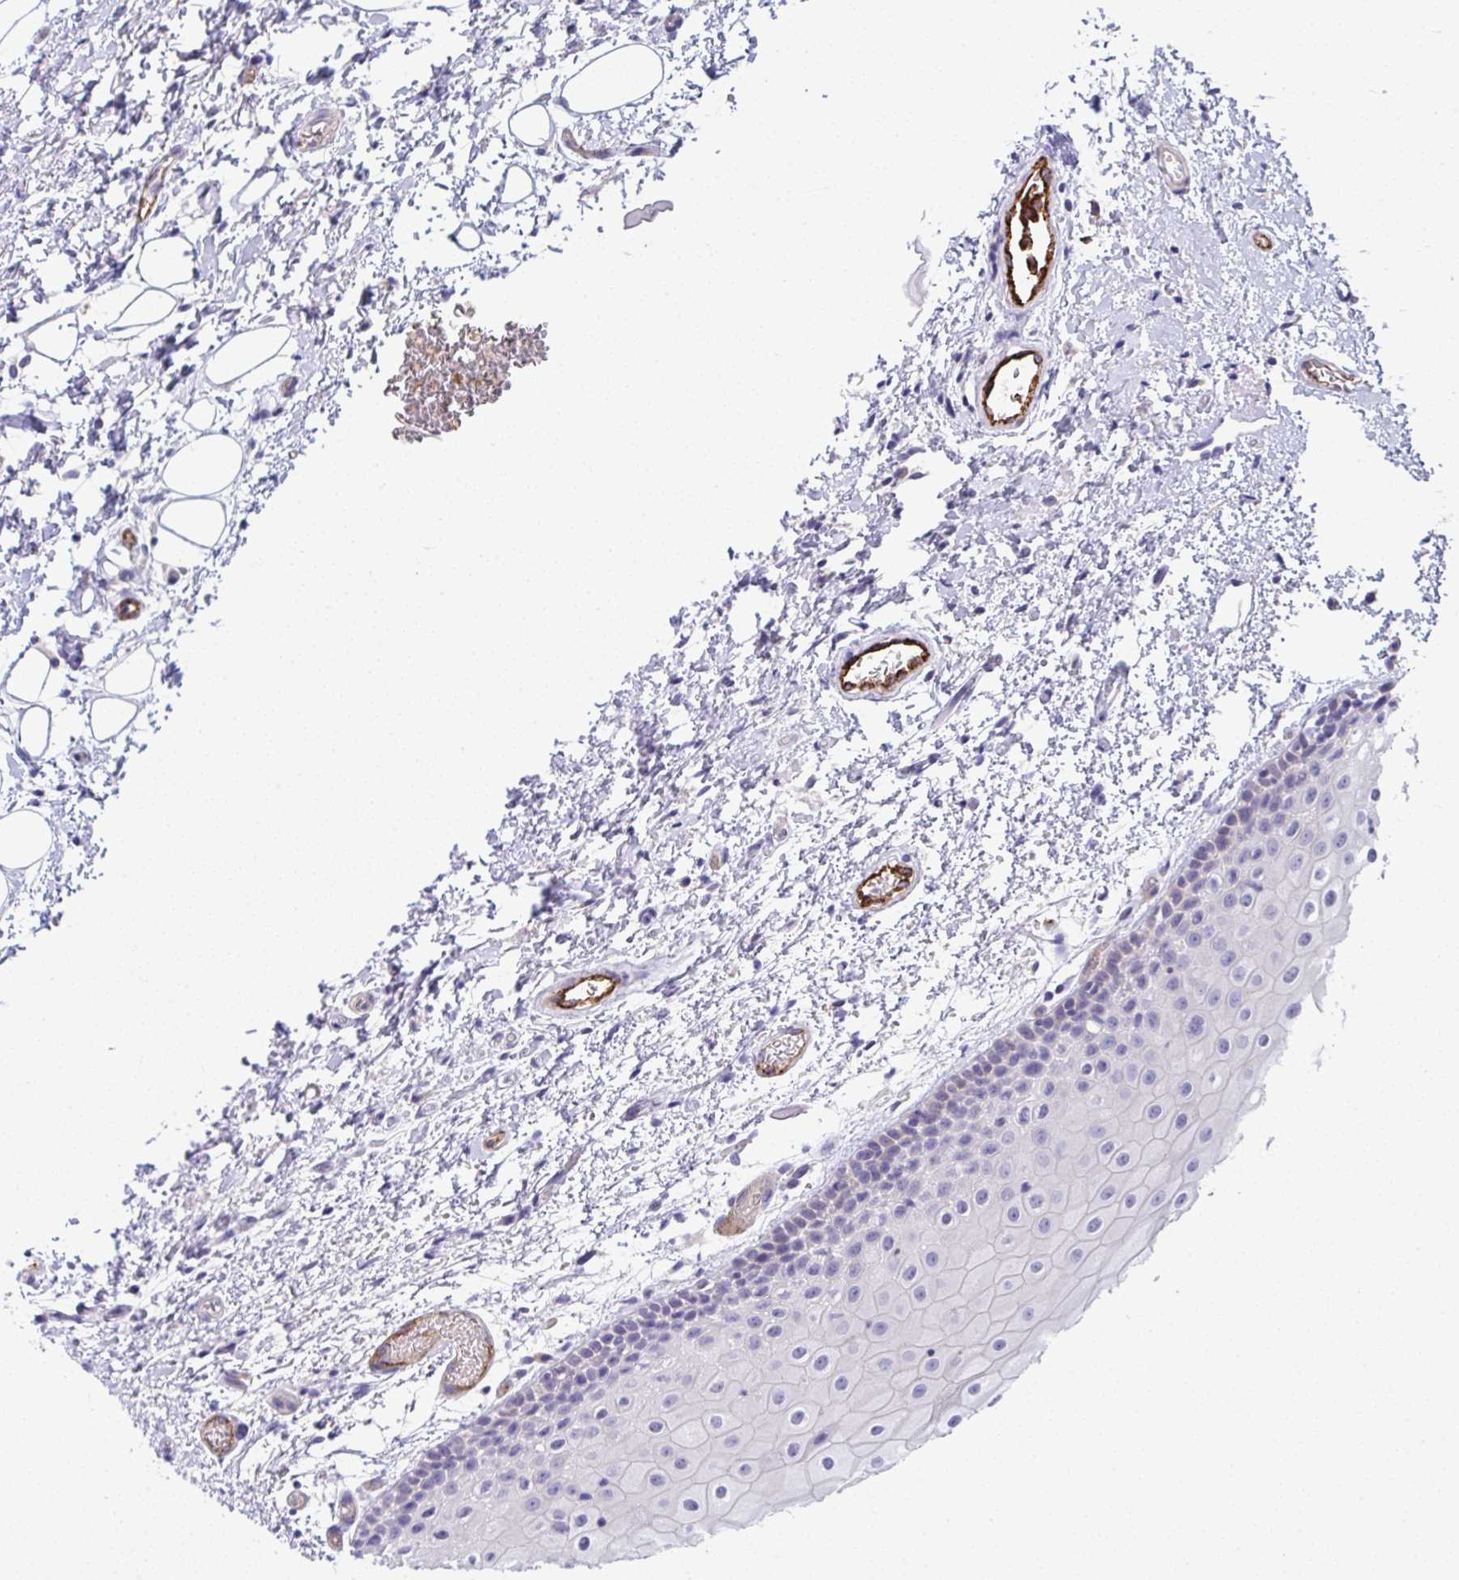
{"staining": {"intensity": "negative", "quantity": "none", "location": "none"}, "tissue": "oral mucosa", "cell_type": "Squamous epithelial cells", "image_type": "normal", "snomed": [{"axis": "morphology", "description": "Normal tissue, NOS"}, {"axis": "topography", "description": "Oral tissue"}], "caption": "This is an IHC photomicrograph of normal human oral mucosa. There is no positivity in squamous epithelial cells.", "gene": "TOR1AIP2", "patient": {"sex": "female", "age": 82}}